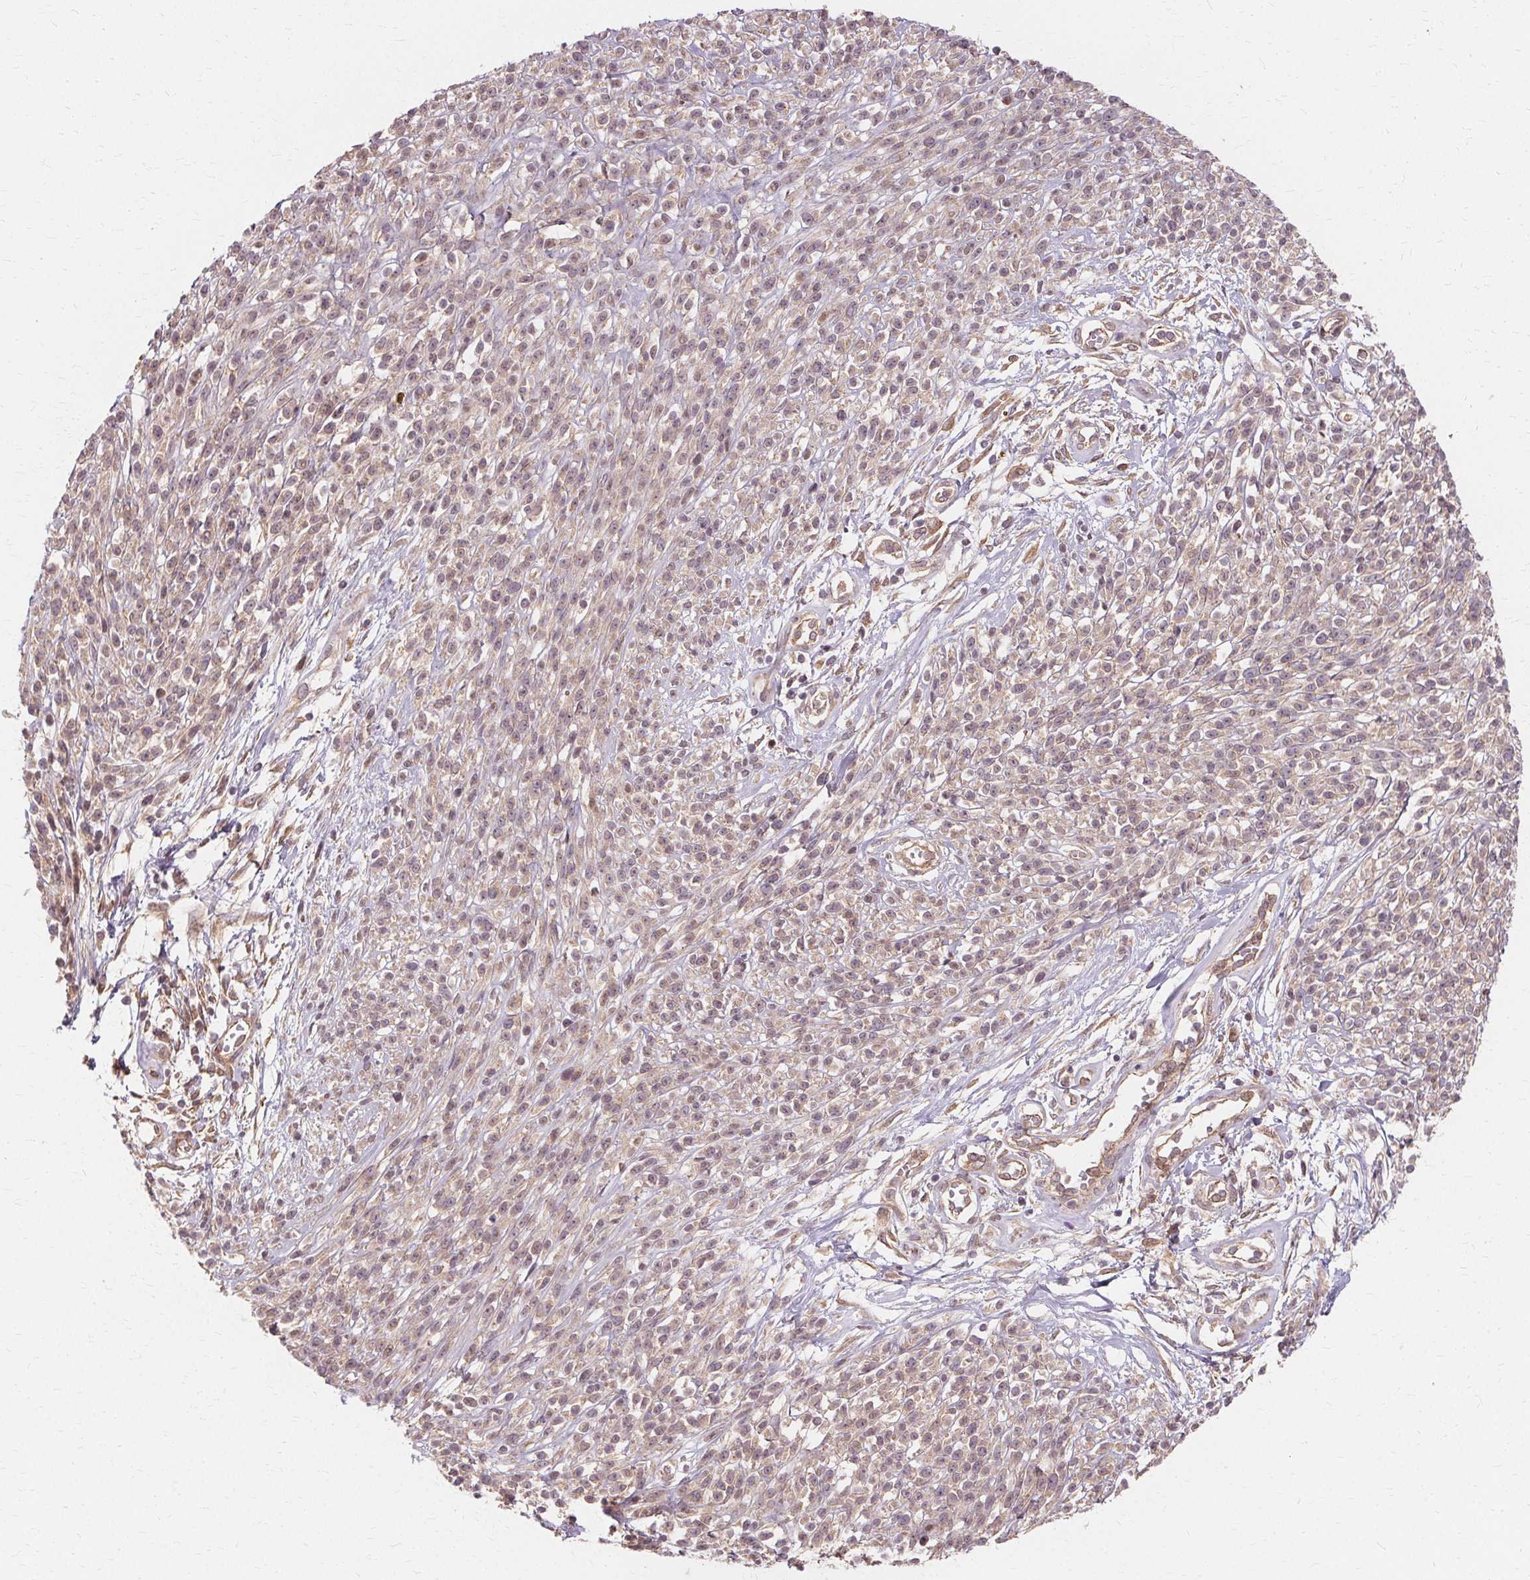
{"staining": {"intensity": "weak", "quantity": "25%-75%", "location": "cytoplasmic/membranous"}, "tissue": "melanoma", "cell_type": "Tumor cells", "image_type": "cancer", "snomed": [{"axis": "morphology", "description": "Malignant melanoma, NOS"}, {"axis": "topography", "description": "Skin"}, {"axis": "topography", "description": "Skin of trunk"}], "caption": "Immunohistochemical staining of malignant melanoma exhibits weak cytoplasmic/membranous protein expression in approximately 25%-75% of tumor cells. The protein of interest is shown in brown color, while the nuclei are stained blue.", "gene": "USP8", "patient": {"sex": "male", "age": 74}}